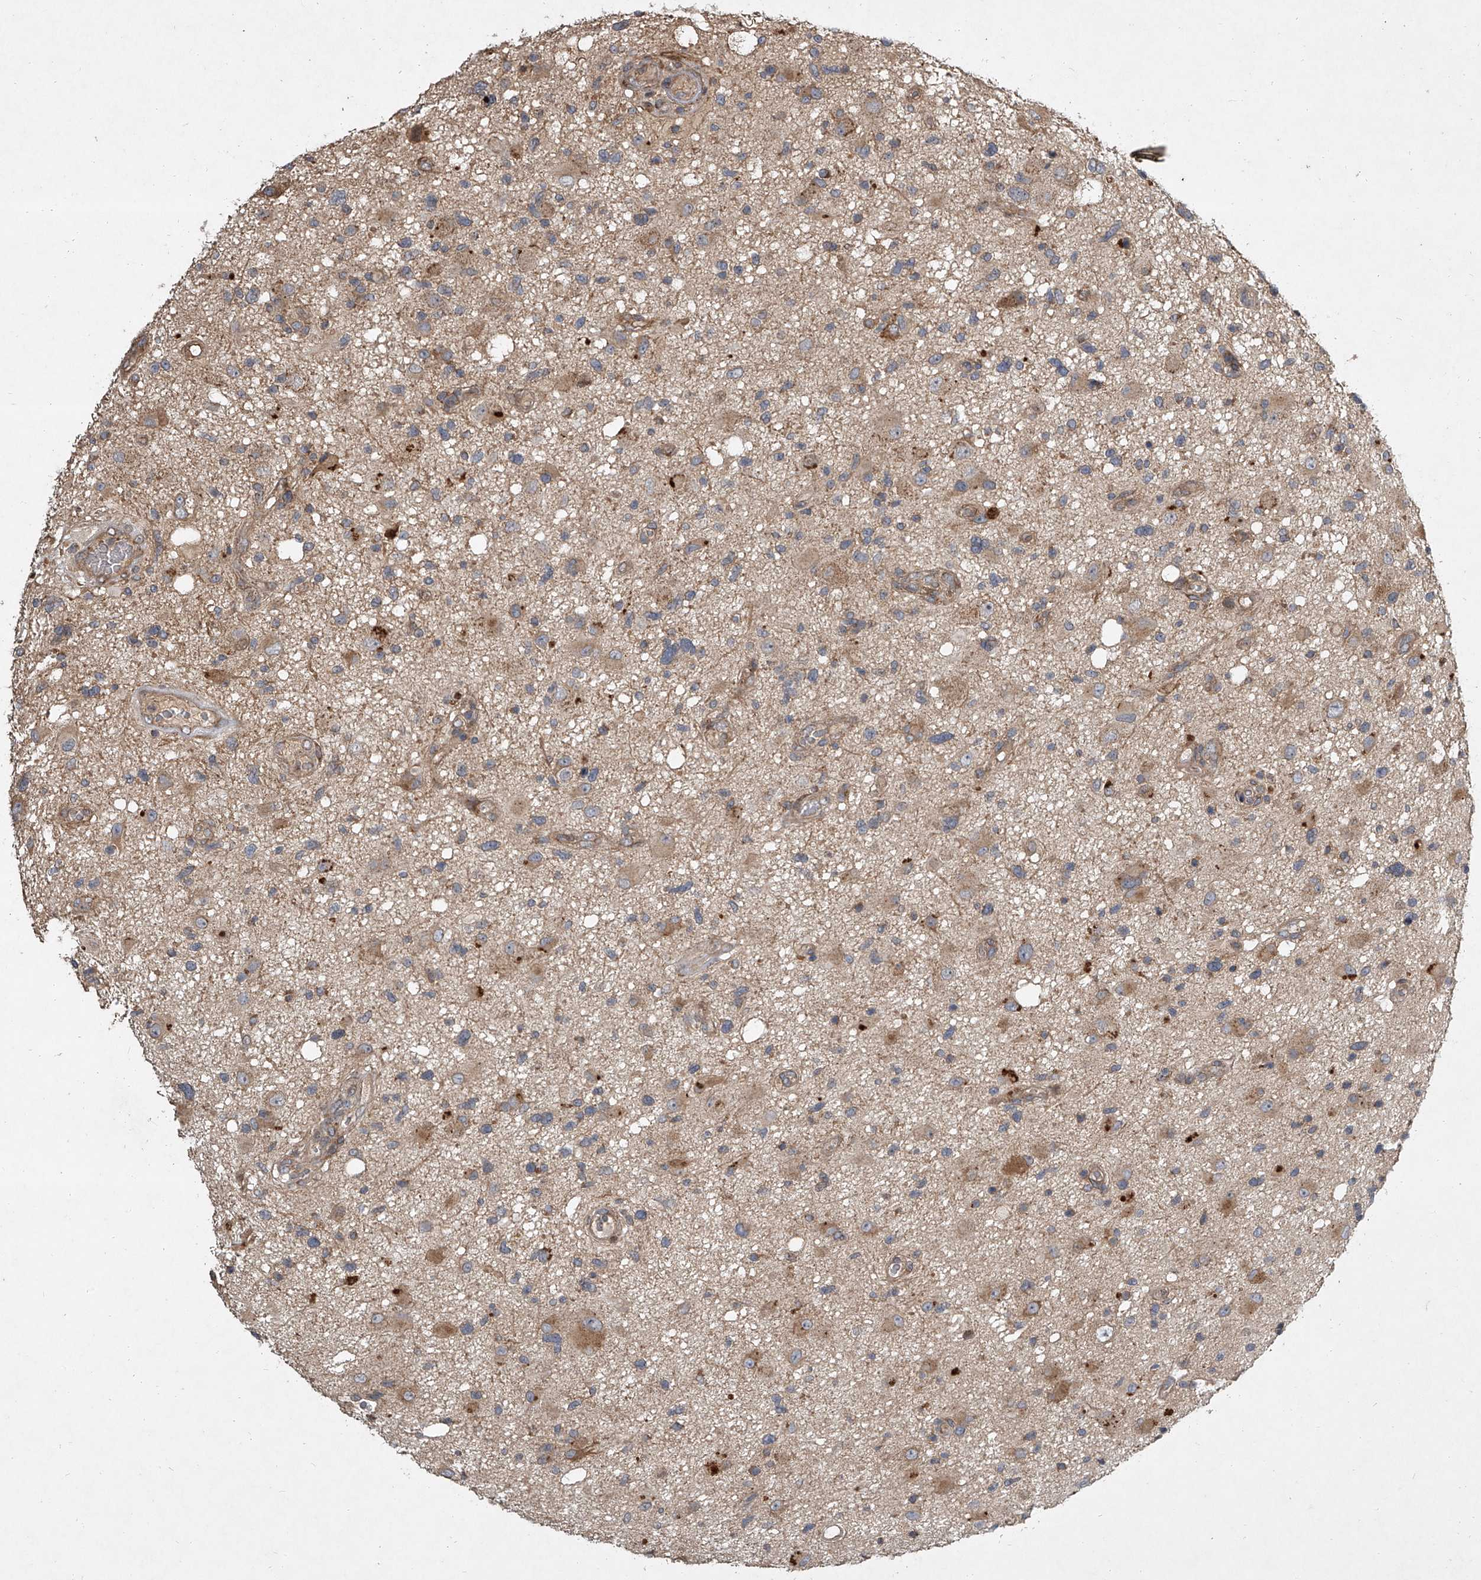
{"staining": {"intensity": "moderate", "quantity": "25%-75%", "location": "cytoplasmic/membranous"}, "tissue": "glioma", "cell_type": "Tumor cells", "image_type": "cancer", "snomed": [{"axis": "morphology", "description": "Glioma, malignant, High grade"}, {"axis": "topography", "description": "Brain"}], "caption": "Glioma stained with a brown dye displays moderate cytoplasmic/membranous positive expression in approximately 25%-75% of tumor cells.", "gene": "EVA1C", "patient": {"sex": "male", "age": 33}}